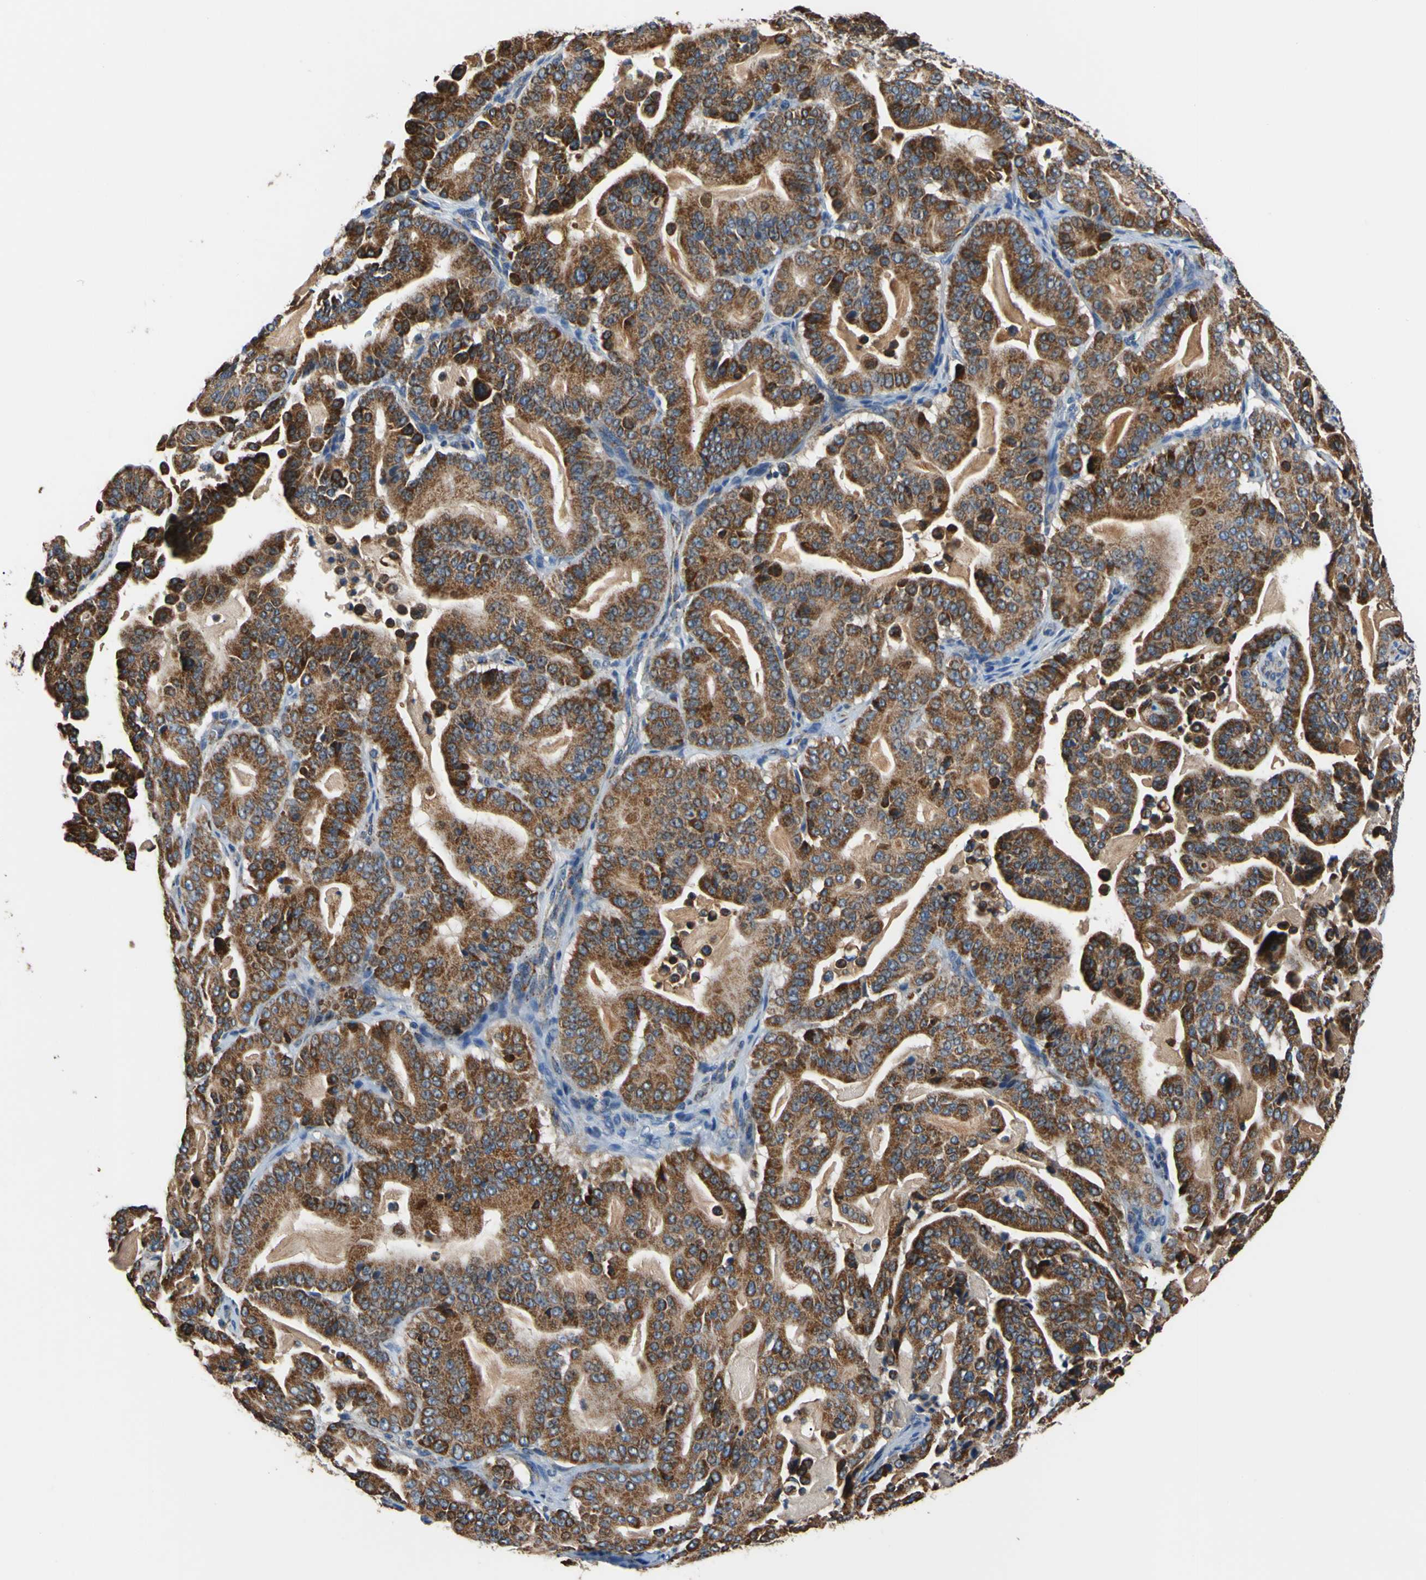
{"staining": {"intensity": "strong", "quantity": ">75%", "location": "cytoplasmic/membranous"}, "tissue": "pancreatic cancer", "cell_type": "Tumor cells", "image_type": "cancer", "snomed": [{"axis": "morphology", "description": "Adenocarcinoma, NOS"}, {"axis": "topography", "description": "Pancreas"}], "caption": "Immunohistochemical staining of pancreatic cancer (adenocarcinoma) exhibits high levels of strong cytoplasmic/membranous staining in about >75% of tumor cells.", "gene": "CLPP", "patient": {"sex": "male", "age": 63}}